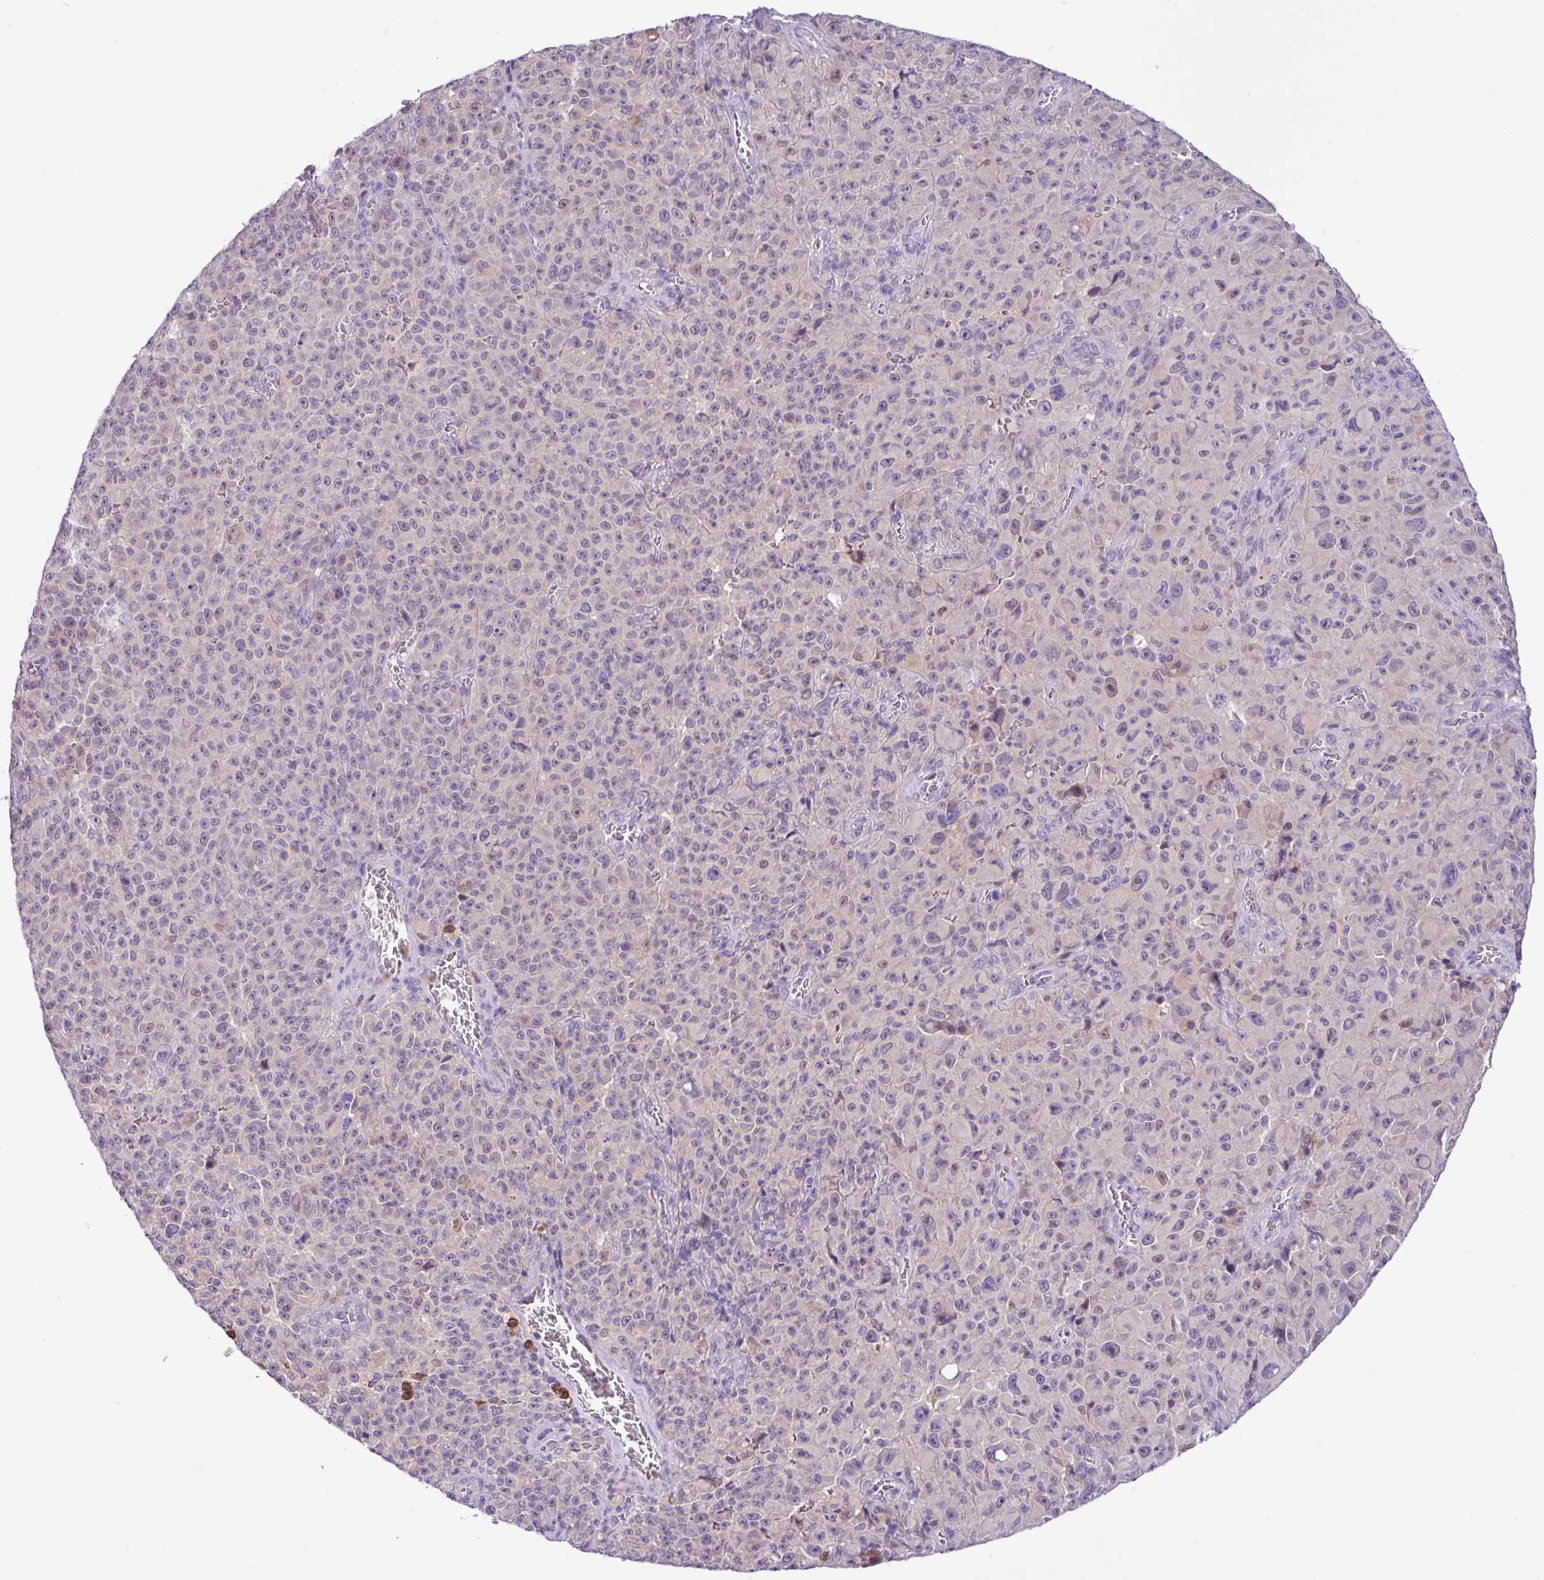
{"staining": {"intensity": "weak", "quantity": "<25%", "location": "nuclear"}, "tissue": "melanoma", "cell_type": "Tumor cells", "image_type": "cancer", "snomed": [{"axis": "morphology", "description": "Malignant melanoma, NOS"}, {"axis": "topography", "description": "Skin"}], "caption": "Immunohistochemical staining of malignant melanoma exhibits no significant expression in tumor cells.", "gene": "TONSL", "patient": {"sex": "female", "age": 82}}